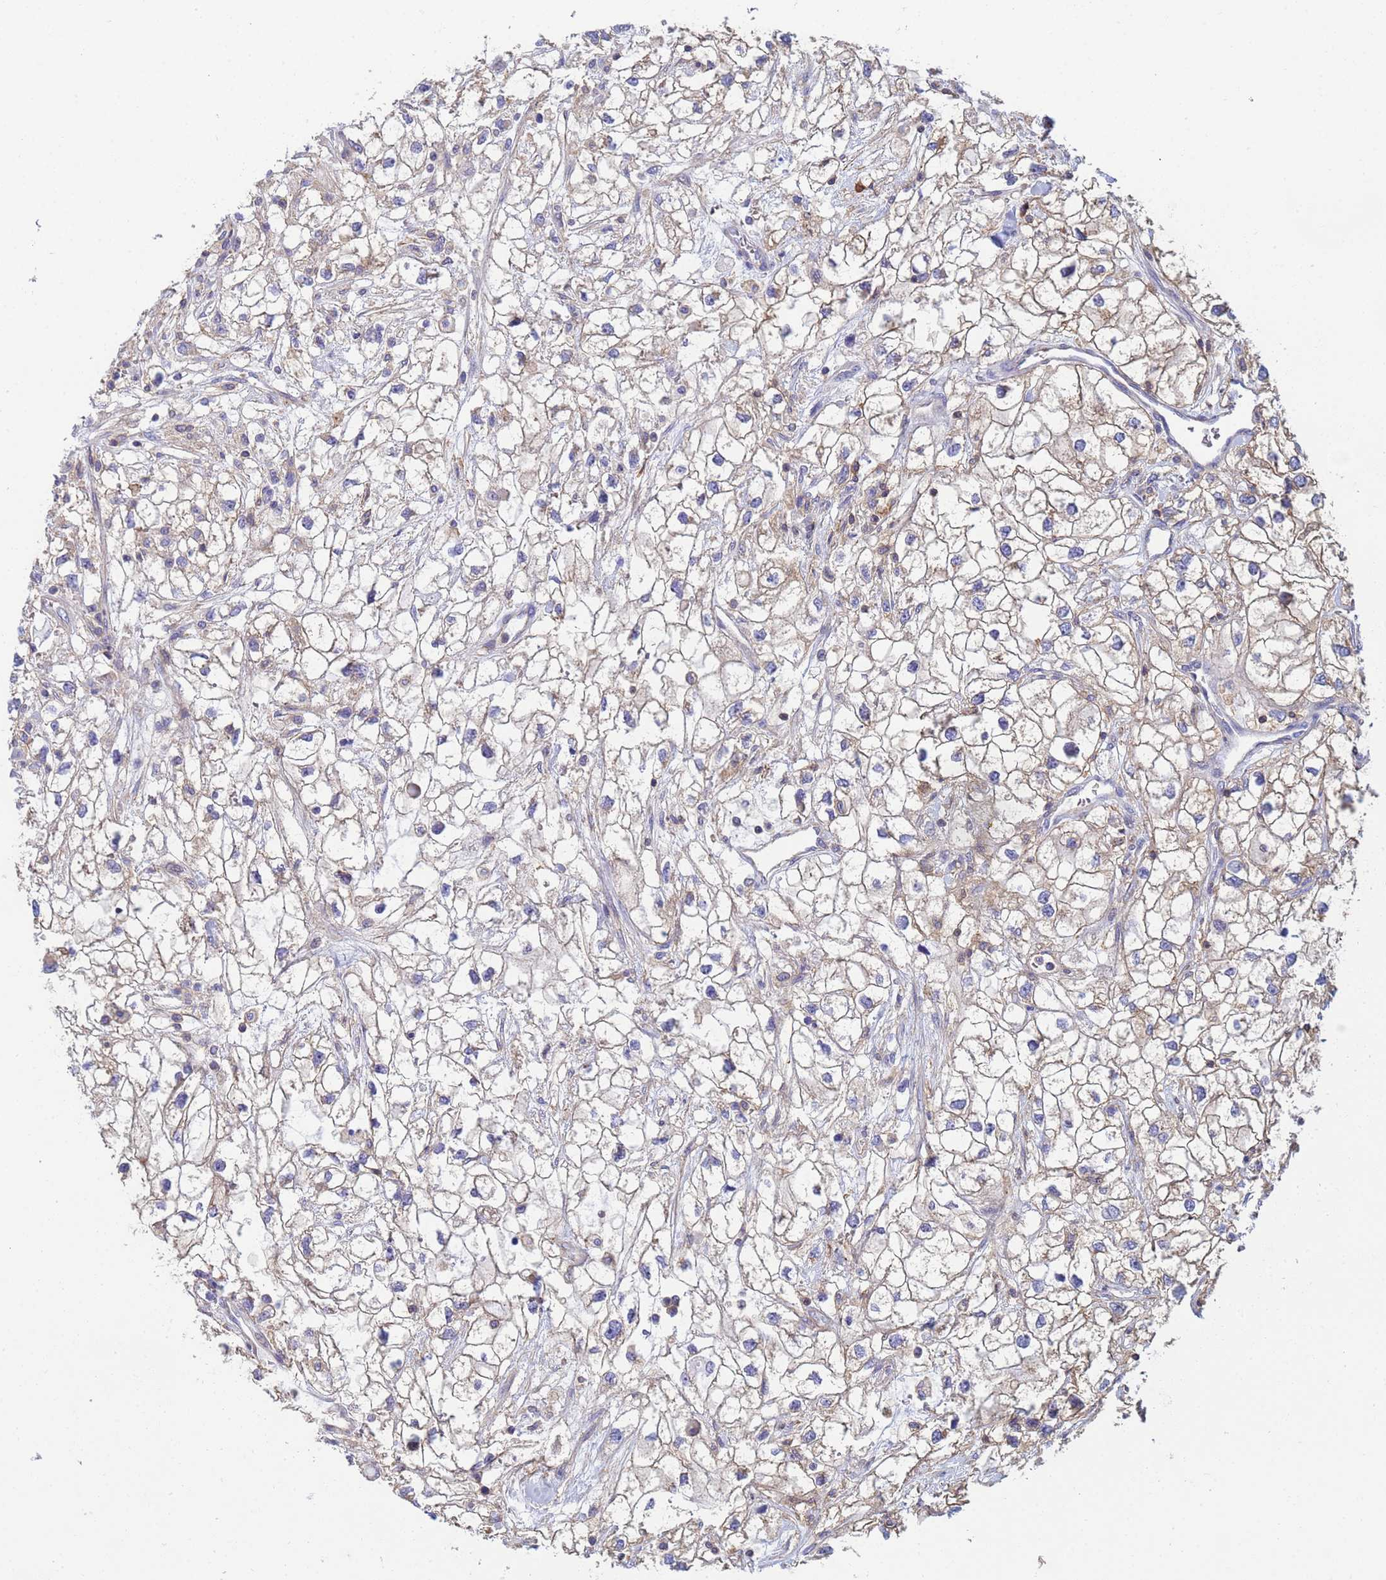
{"staining": {"intensity": "moderate", "quantity": "<25%", "location": "cytoplasmic/membranous"}, "tissue": "renal cancer", "cell_type": "Tumor cells", "image_type": "cancer", "snomed": [{"axis": "morphology", "description": "Adenocarcinoma, NOS"}, {"axis": "topography", "description": "Kidney"}], "caption": "A low amount of moderate cytoplasmic/membranous positivity is identified in about <25% of tumor cells in renal cancer tissue. (DAB (3,3'-diaminobenzidine) IHC, brown staining for protein, blue staining for nuclei).", "gene": "ZNG1B", "patient": {"sex": "male", "age": 59}}